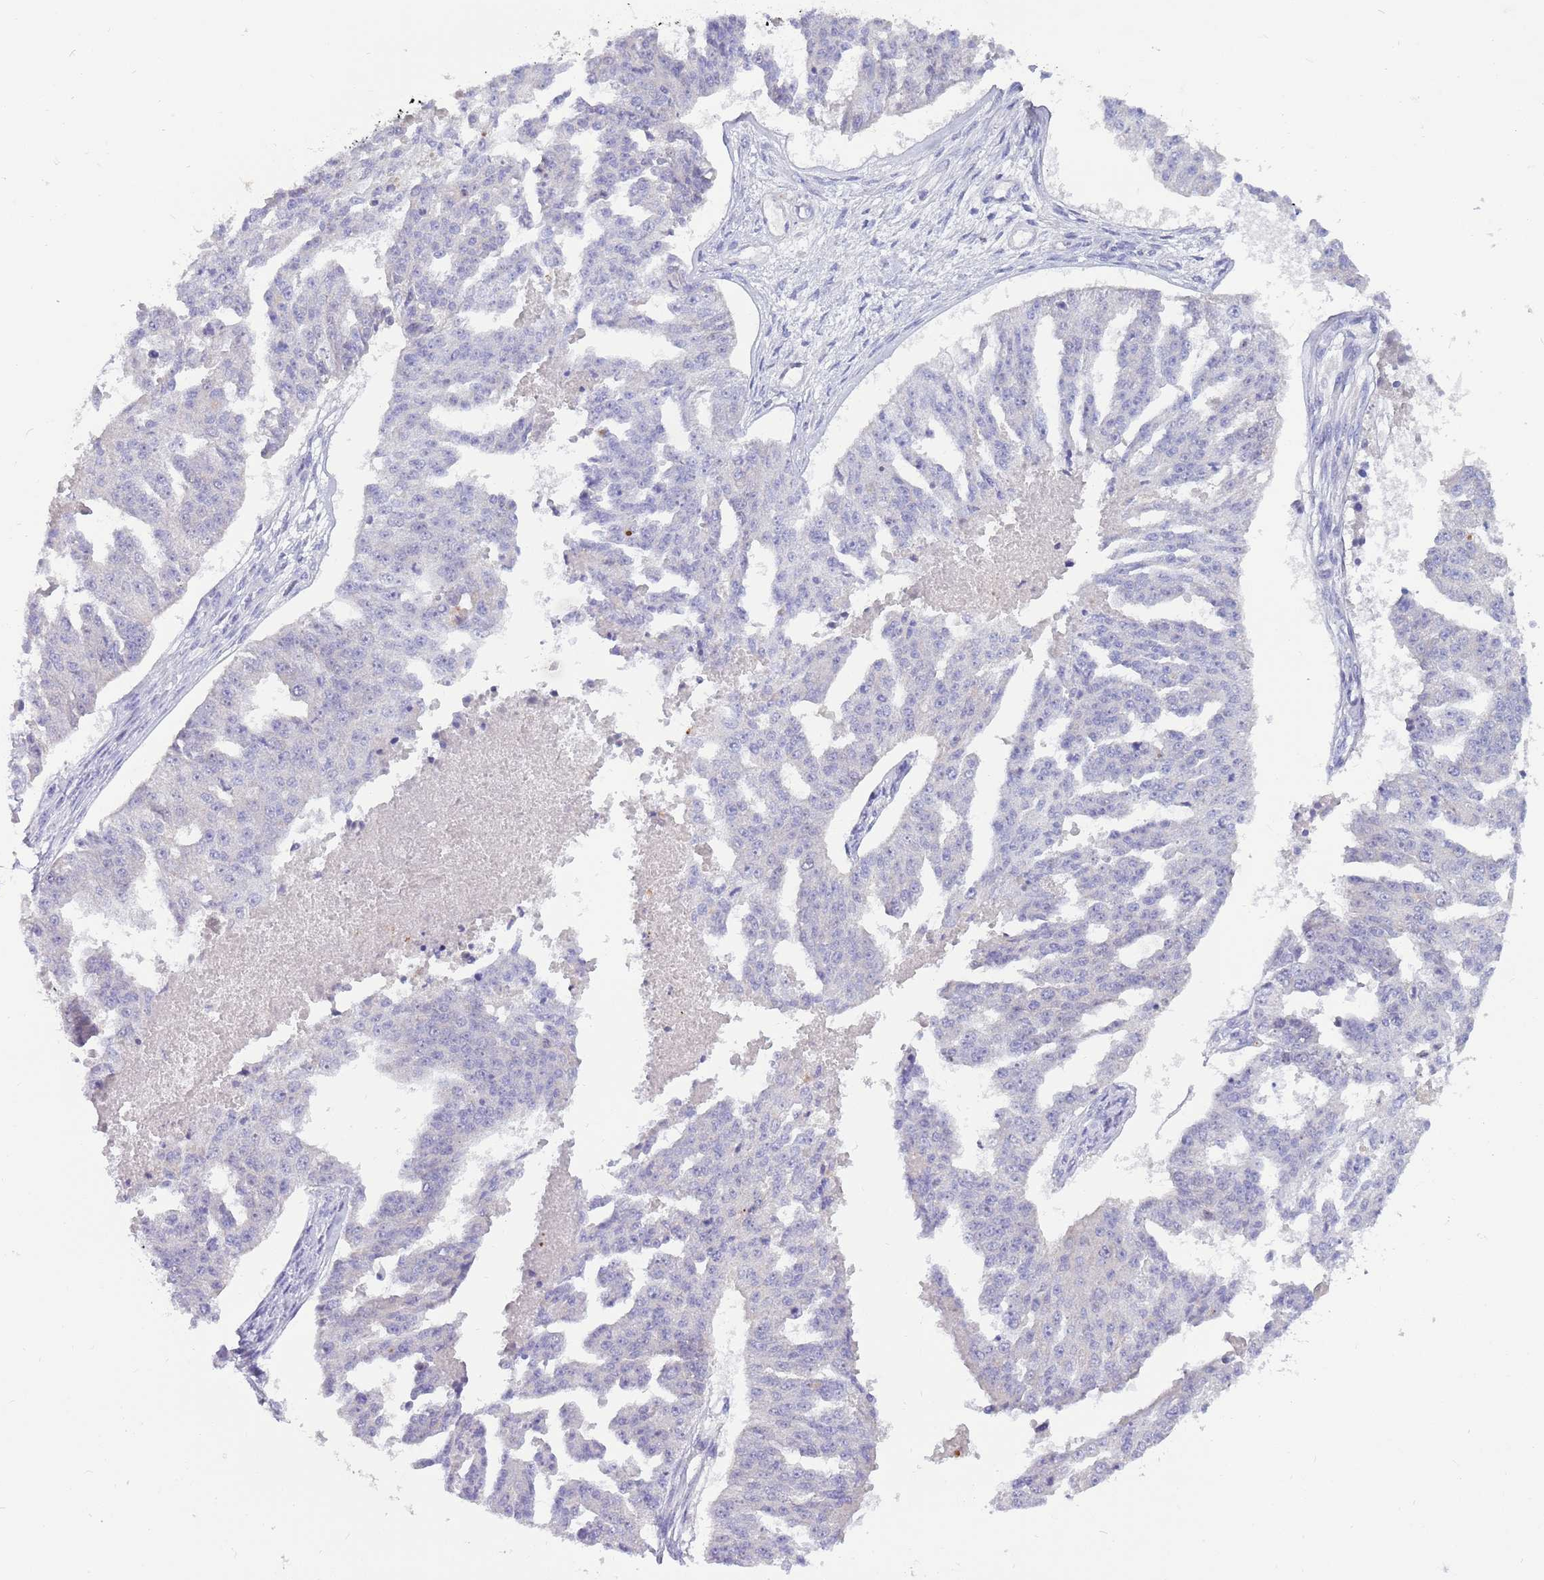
{"staining": {"intensity": "negative", "quantity": "none", "location": "none"}, "tissue": "ovarian cancer", "cell_type": "Tumor cells", "image_type": "cancer", "snomed": [{"axis": "morphology", "description": "Cystadenocarcinoma, serous, NOS"}, {"axis": "topography", "description": "Ovary"}], "caption": "Tumor cells show no significant expression in ovarian cancer.", "gene": "DDHD1", "patient": {"sex": "female", "age": 58}}